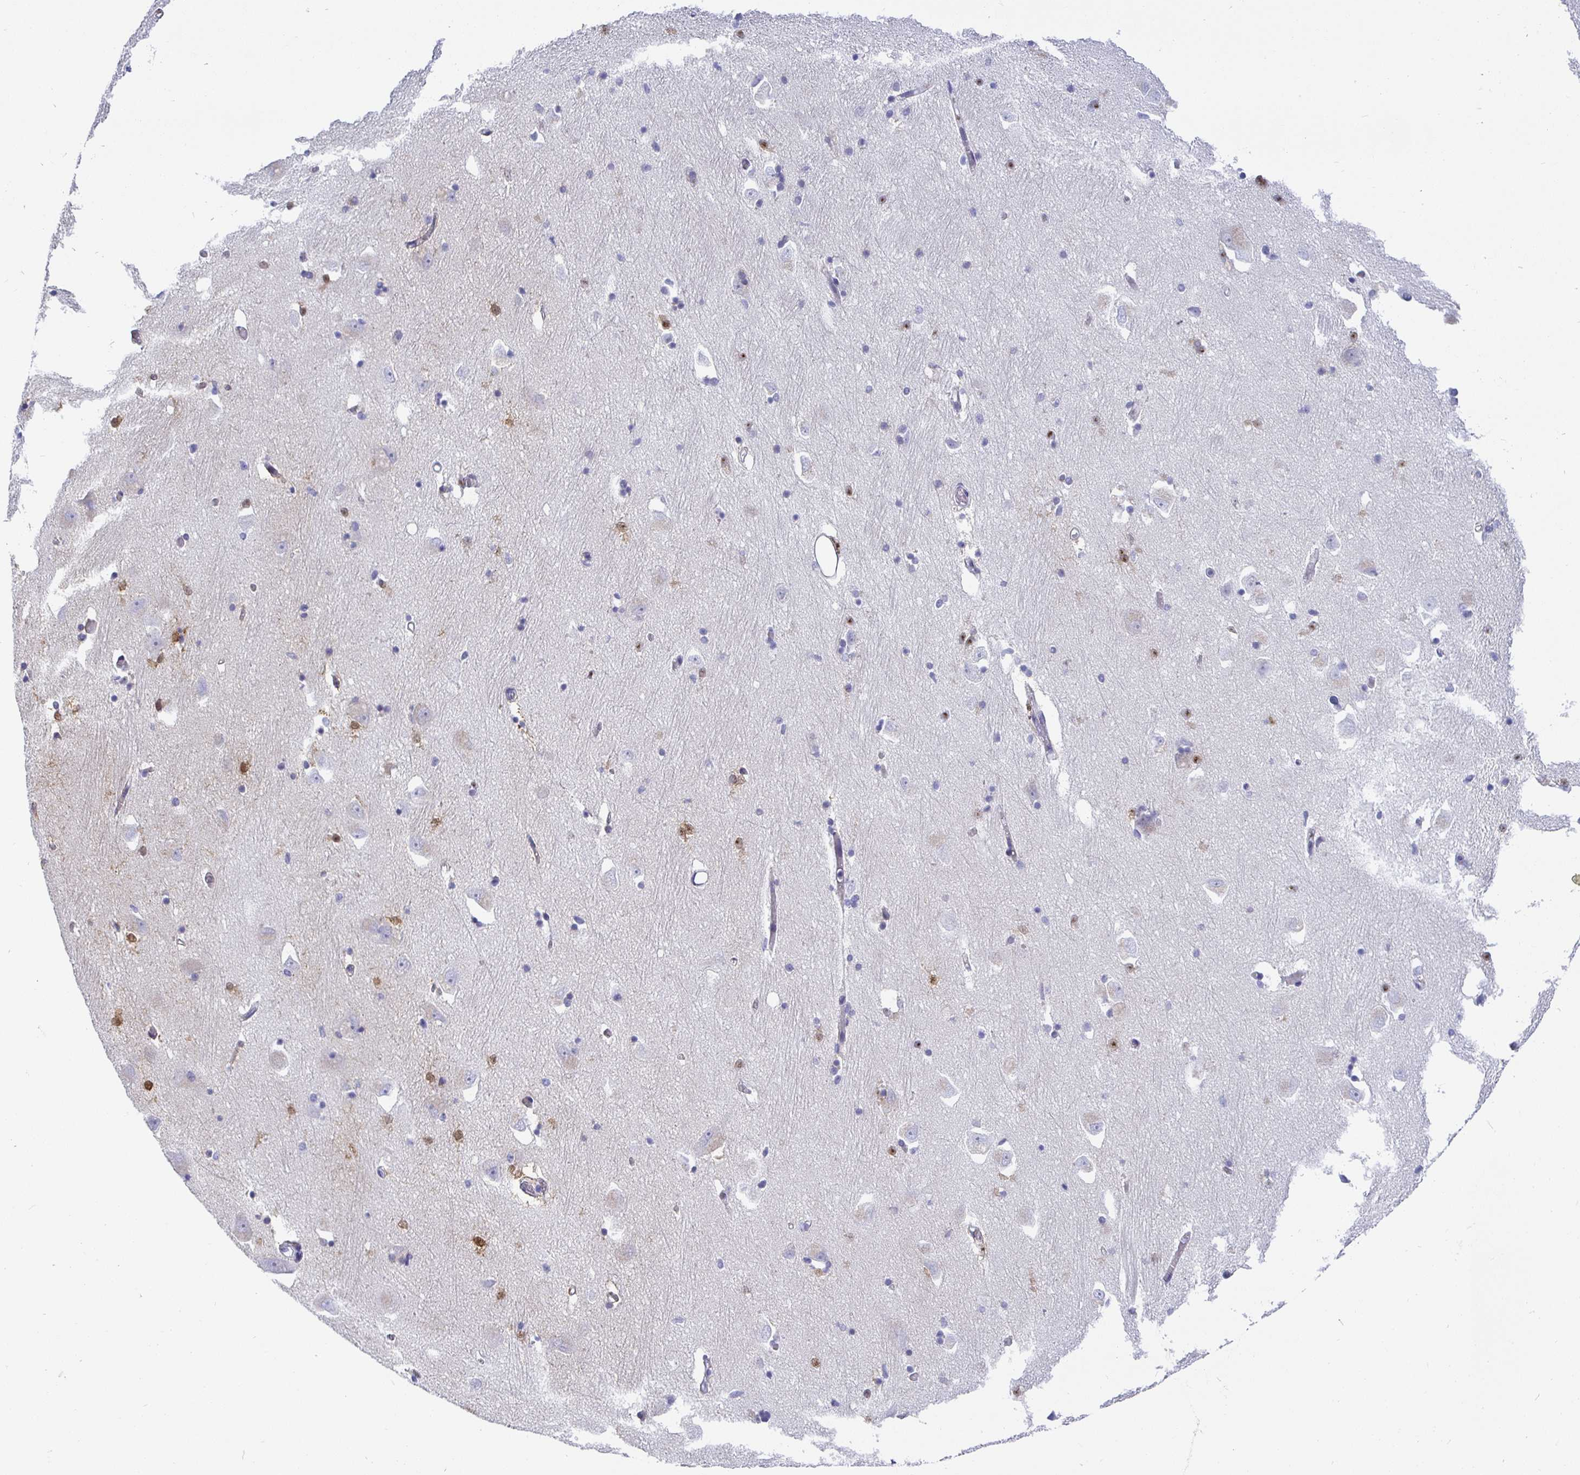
{"staining": {"intensity": "moderate", "quantity": "<25%", "location": "cytoplasmic/membranous"}, "tissue": "caudate", "cell_type": "Glial cells", "image_type": "normal", "snomed": [{"axis": "morphology", "description": "Normal tissue, NOS"}, {"axis": "topography", "description": "Lateral ventricle wall"}, {"axis": "topography", "description": "Hippocampus"}], "caption": "This histopathology image shows unremarkable caudate stained with IHC to label a protein in brown. The cytoplasmic/membranous of glial cells show moderate positivity for the protein. Nuclei are counter-stained blue.", "gene": "TMEM241", "patient": {"sex": "female", "age": 63}}